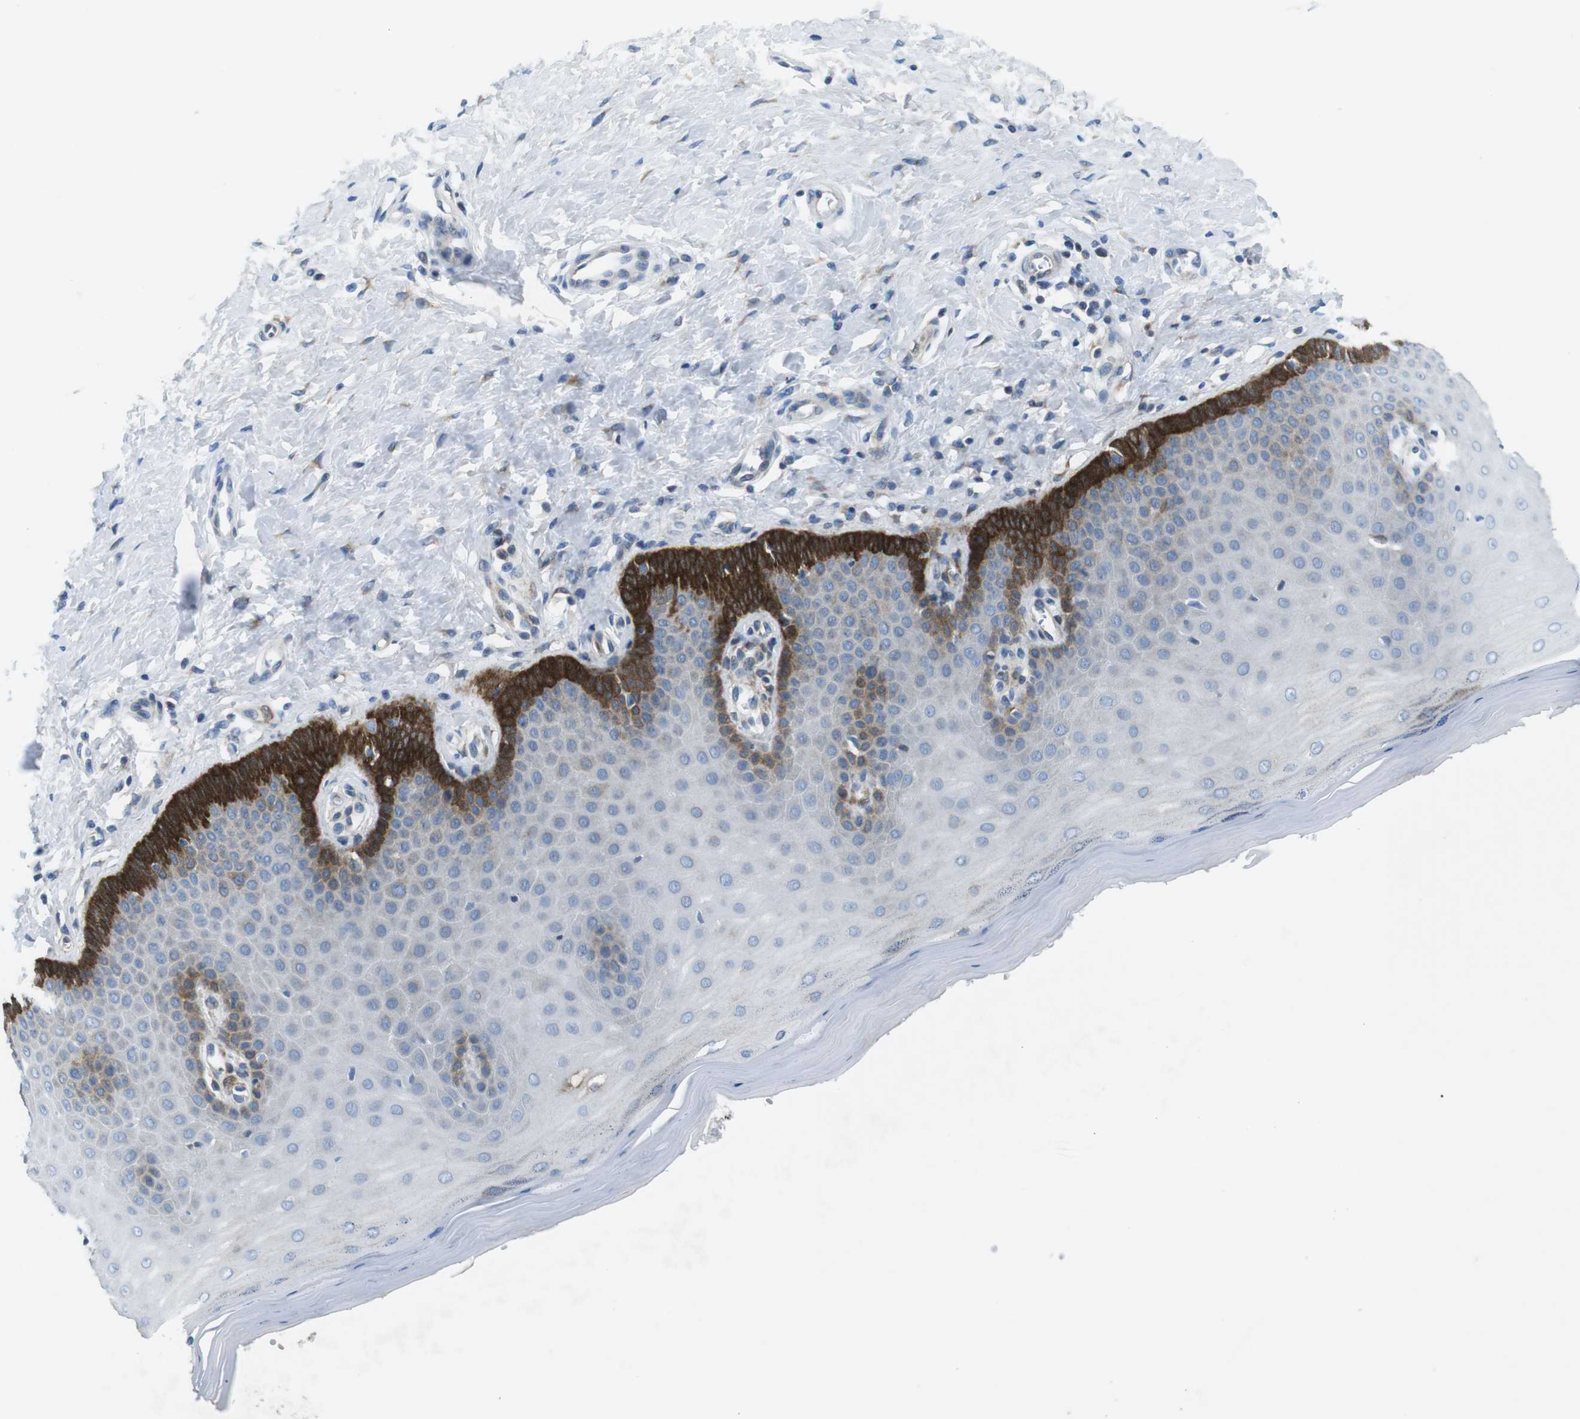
{"staining": {"intensity": "negative", "quantity": "none", "location": "none"}, "tissue": "cervix", "cell_type": "Glandular cells", "image_type": "normal", "snomed": [{"axis": "morphology", "description": "Normal tissue, NOS"}, {"axis": "topography", "description": "Cervix"}], "caption": "A high-resolution image shows immunohistochemistry (IHC) staining of unremarkable cervix, which displays no significant expression in glandular cells. (DAB (3,3'-diaminobenzidine) immunohistochemistry (IHC), high magnification).", "gene": "PHLDA1", "patient": {"sex": "female", "age": 55}}